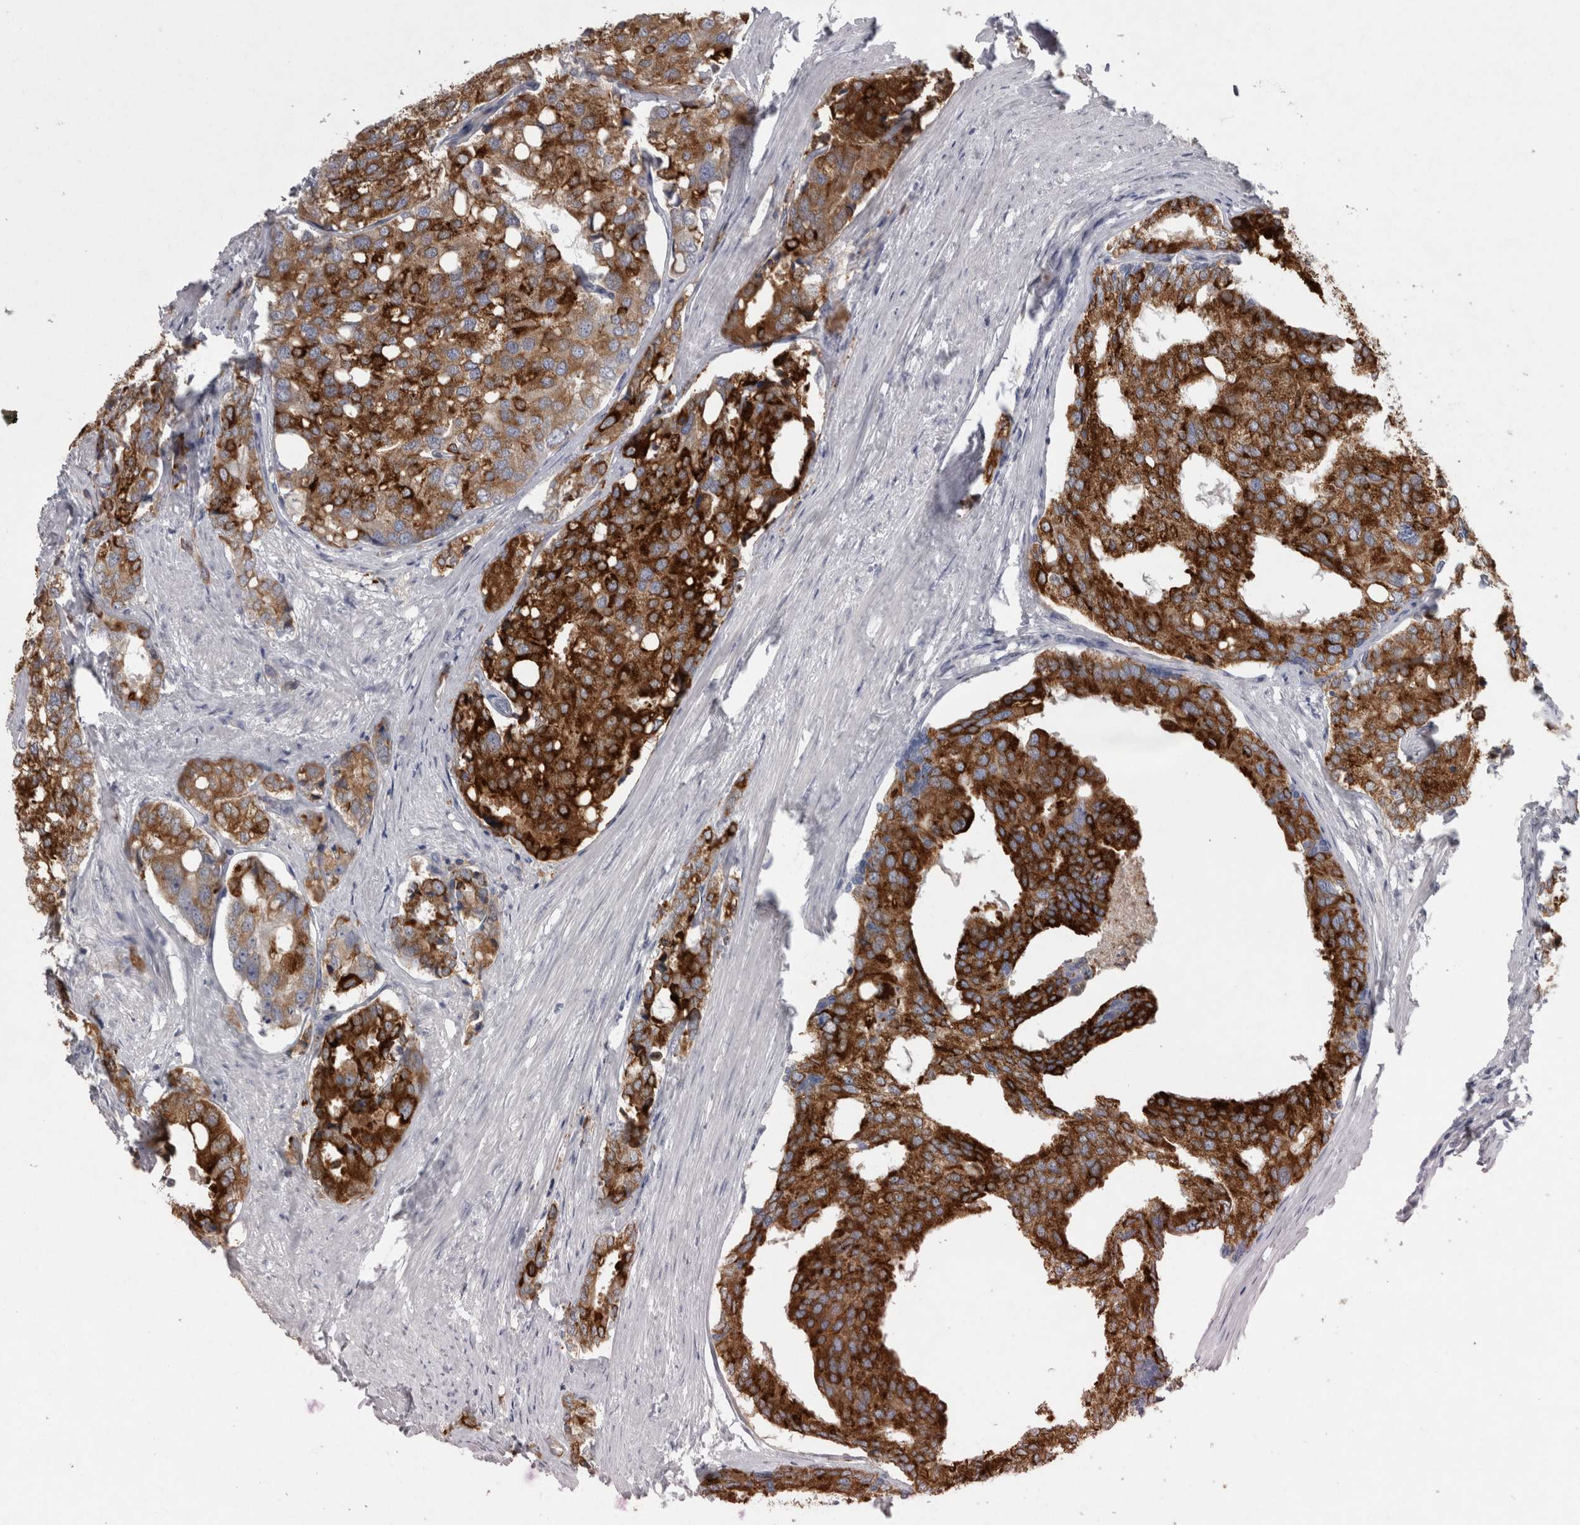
{"staining": {"intensity": "strong", "quantity": ">75%", "location": "cytoplasmic/membranous"}, "tissue": "prostate cancer", "cell_type": "Tumor cells", "image_type": "cancer", "snomed": [{"axis": "morphology", "description": "Adenocarcinoma, High grade"}, {"axis": "topography", "description": "Prostate"}], "caption": "Protein expression analysis of human prostate cancer reveals strong cytoplasmic/membranous positivity in approximately >75% of tumor cells.", "gene": "LRRC40", "patient": {"sex": "male", "age": 50}}